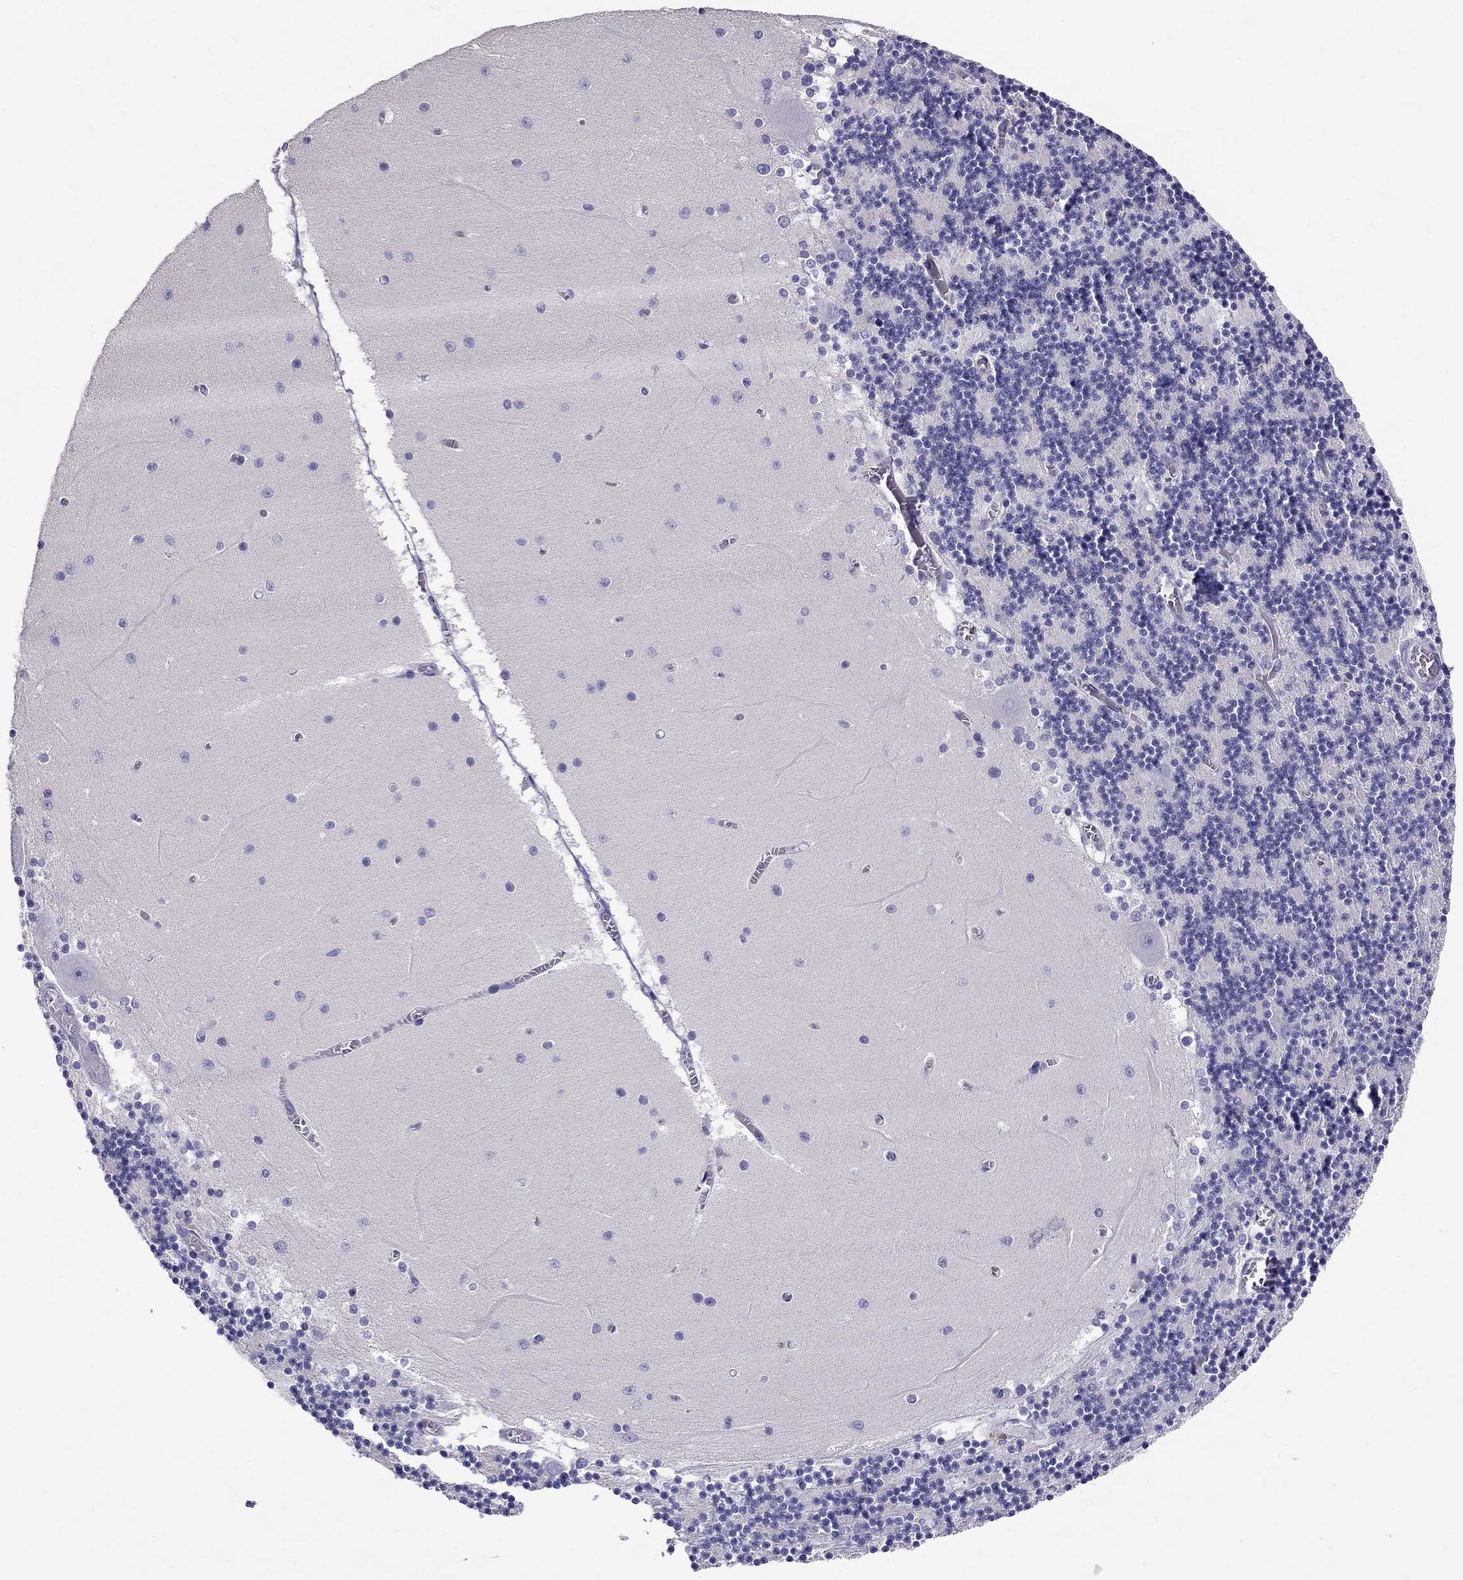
{"staining": {"intensity": "negative", "quantity": "none", "location": "none"}, "tissue": "cerebellum", "cell_type": "Cells in granular layer", "image_type": "normal", "snomed": [{"axis": "morphology", "description": "Normal tissue, NOS"}, {"axis": "topography", "description": "Cerebellum"}], "caption": "Immunohistochemistry histopathology image of benign cerebellum: human cerebellum stained with DAB shows no significant protein expression in cells in granular layer. Brightfield microscopy of immunohistochemistry stained with DAB (brown) and hematoxylin (blue), captured at high magnification.", "gene": "TTLL13", "patient": {"sex": "female", "age": 28}}